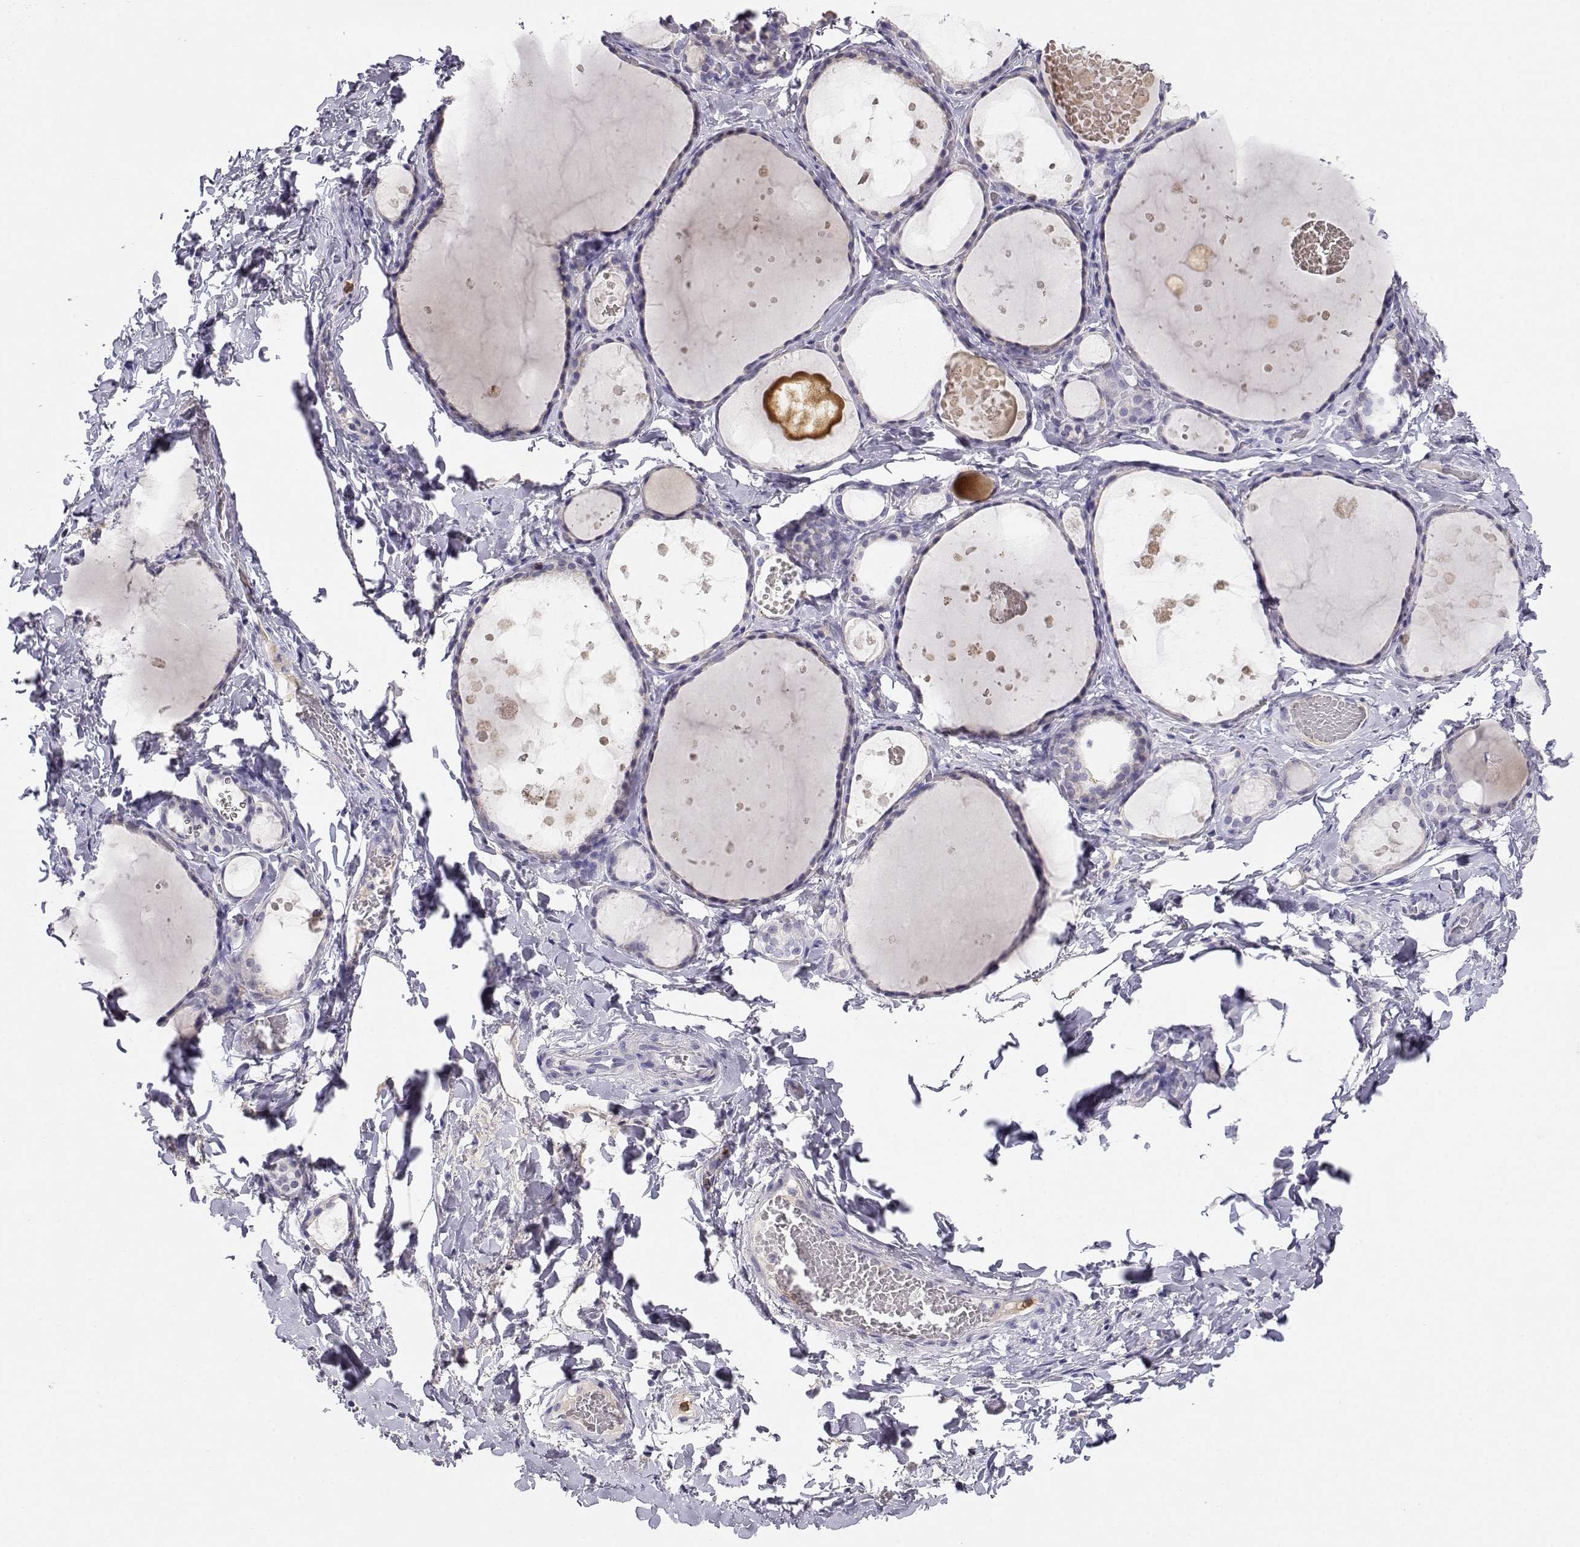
{"staining": {"intensity": "negative", "quantity": "none", "location": "none"}, "tissue": "thyroid gland", "cell_type": "Glandular cells", "image_type": "normal", "snomed": [{"axis": "morphology", "description": "Normal tissue, NOS"}, {"axis": "topography", "description": "Thyroid gland"}], "caption": "The photomicrograph reveals no staining of glandular cells in benign thyroid gland.", "gene": "CDHR1", "patient": {"sex": "female", "age": 56}}